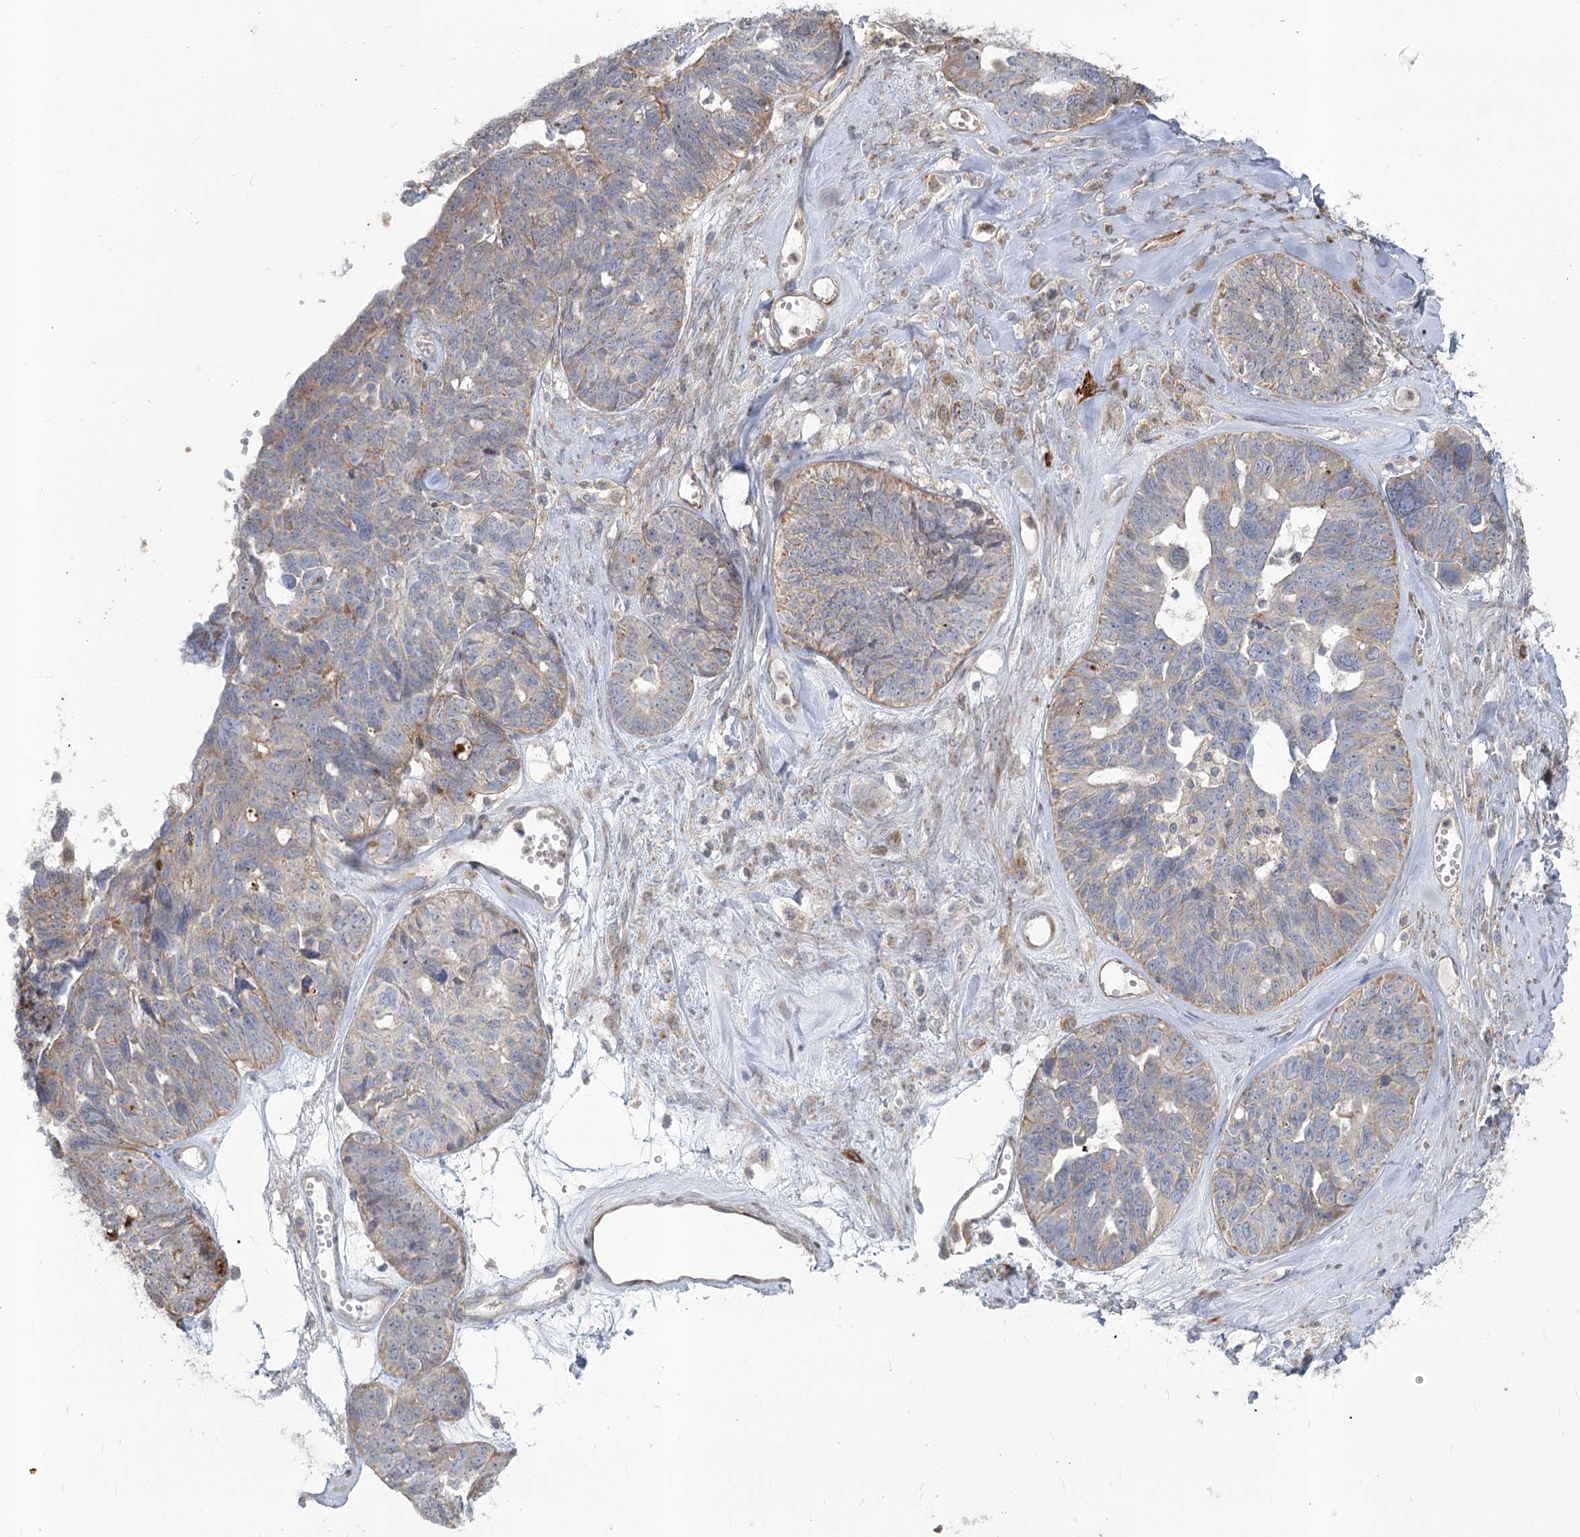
{"staining": {"intensity": "weak", "quantity": "<25%", "location": "cytoplasmic/membranous"}, "tissue": "ovarian cancer", "cell_type": "Tumor cells", "image_type": "cancer", "snomed": [{"axis": "morphology", "description": "Cystadenocarcinoma, serous, NOS"}, {"axis": "topography", "description": "Ovary"}], "caption": "The photomicrograph reveals no staining of tumor cells in serous cystadenocarcinoma (ovarian). (DAB IHC visualized using brightfield microscopy, high magnification).", "gene": "MTG1", "patient": {"sex": "female", "age": 79}}